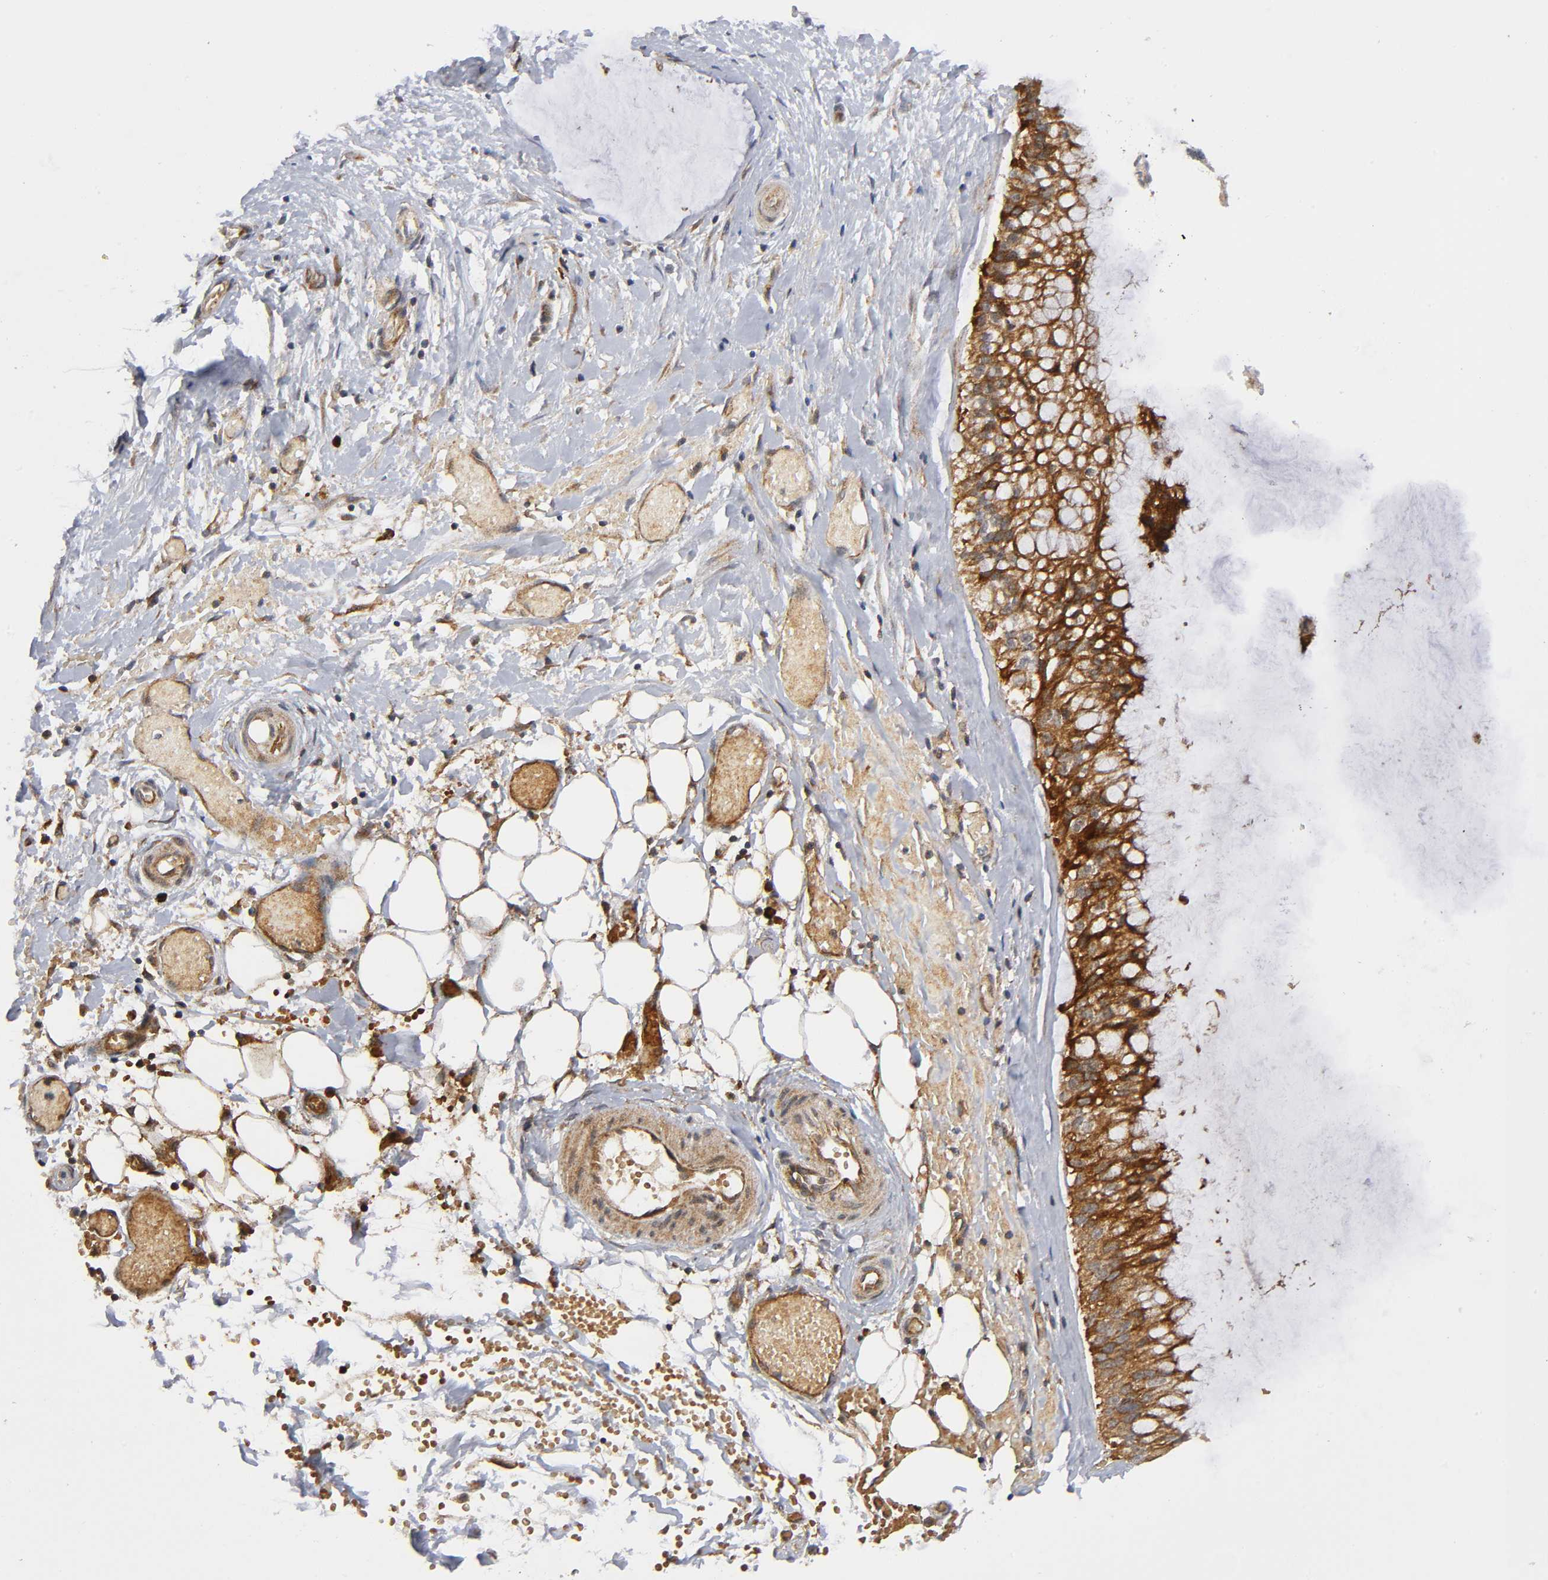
{"staining": {"intensity": "strong", "quantity": ">75%", "location": "cytoplasmic/membranous"}, "tissue": "ovarian cancer", "cell_type": "Tumor cells", "image_type": "cancer", "snomed": [{"axis": "morphology", "description": "Cystadenocarcinoma, mucinous, NOS"}, {"axis": "topography", "description": "Ovary"}], "caption": "Strong cytoplasmic/membranous staining is seen in approximately >75% of tumor cells in ovarian cancer (mucinous cystadenocarcinoma).", "gene": "EIF5", "patient": {"sex": "female", "age": 39}}